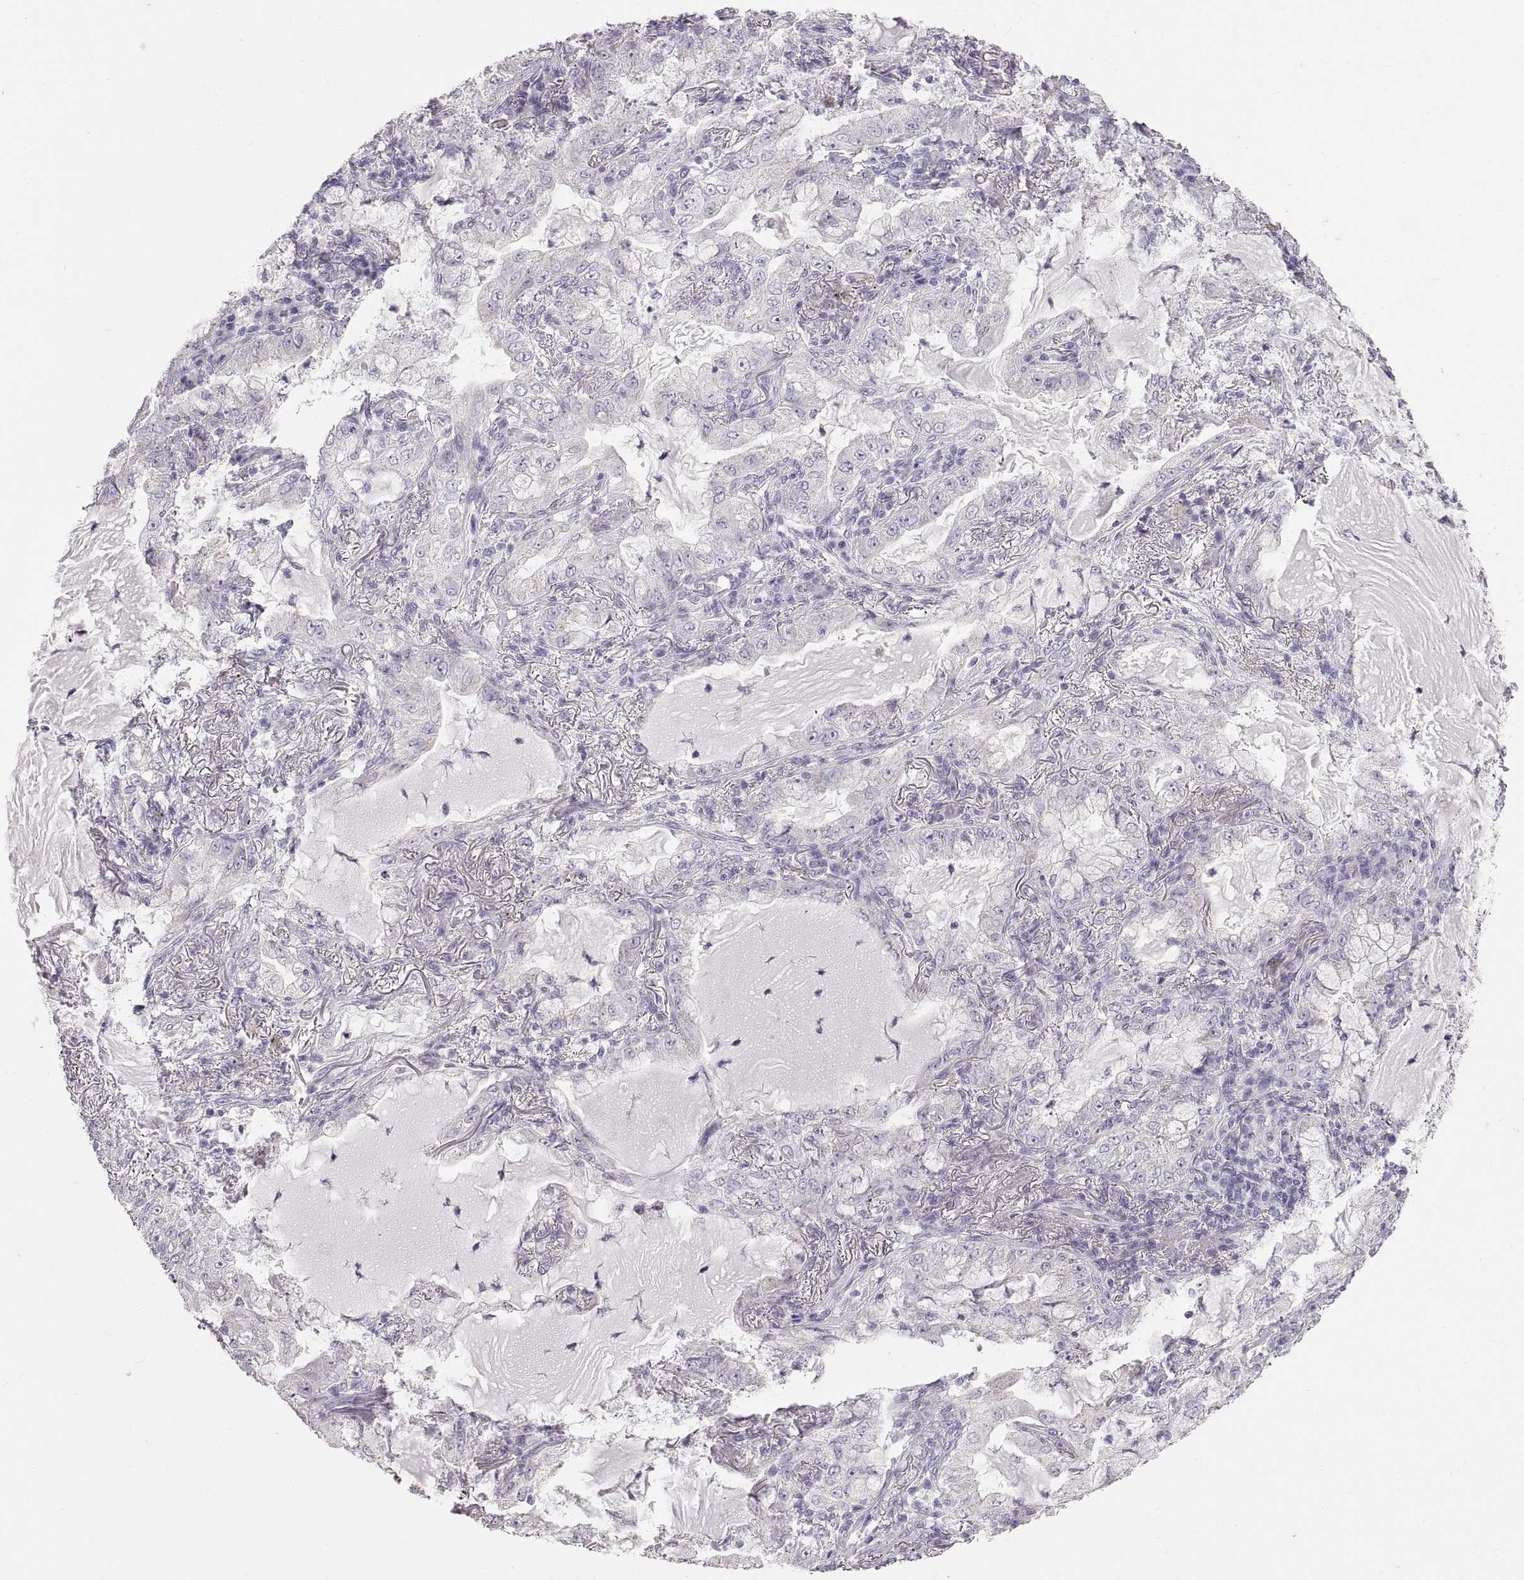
{"staining": {"intensity": "negative", "quantity": "none", "location": "none"}, "tissue": "lung cancer", "cell_type": "Tumor cells", "image_type": "cancer", "snomed": [{"axis": "morphology", "description": "Adenocarcinoma, NOS"}, {"axis": "topography", "description": "Lung"}], "caption": "Lung cancer was stained to show a protein in brown. There is no significant expression in tumor cells. (Stains: DAB (3,3'-diaminobenzidine) immunohistochemistry (IHC) with hematoxylin counter stain, Microscopy: brightfield microscopy at high magnification).", "gene": "WBP2NL", "patient": {"sex": "female", "age": 73}}